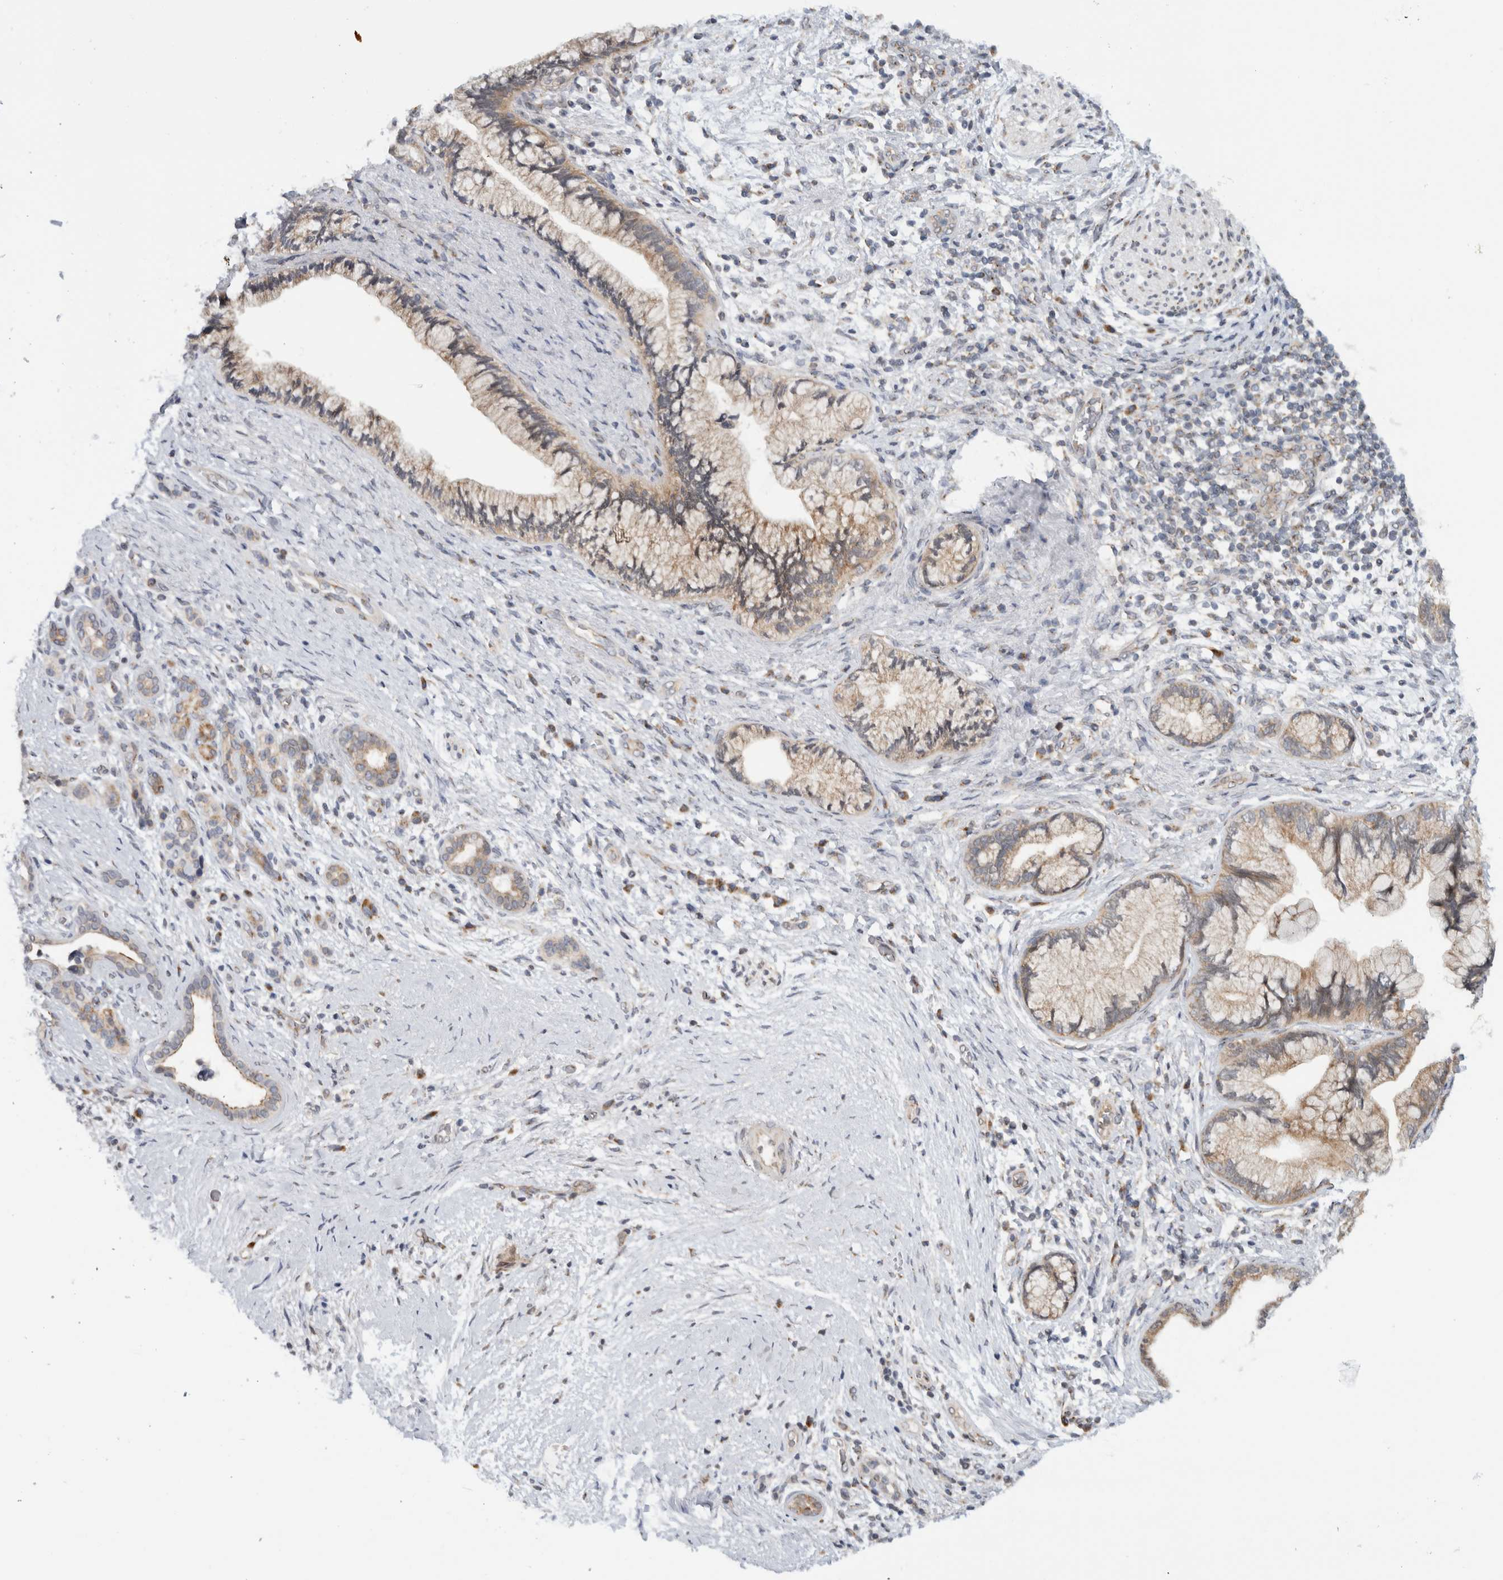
{"staining": {"intensity": "weak", "quantity": ">75%", "location": "cytoplasmic/membranous"}, "tissue": "pancreatic cancer", "cell_type": "Tumor cells", "image_type": "cancer", "snomed": [{"axis": "morphology", "description": "Adenocarcinoma, NOS"}, {"axis": "topography", "description": "Pancreas"}], "caption": "This micrograph demonstrates immunohistochemistry staining of adenocarcinoma (pancreatic), with low weak cytoplasmic/membranous staining in about >75% of tumor cells.", "gene": "CMC2", "patient": {"sex": "male", "age": 59}}